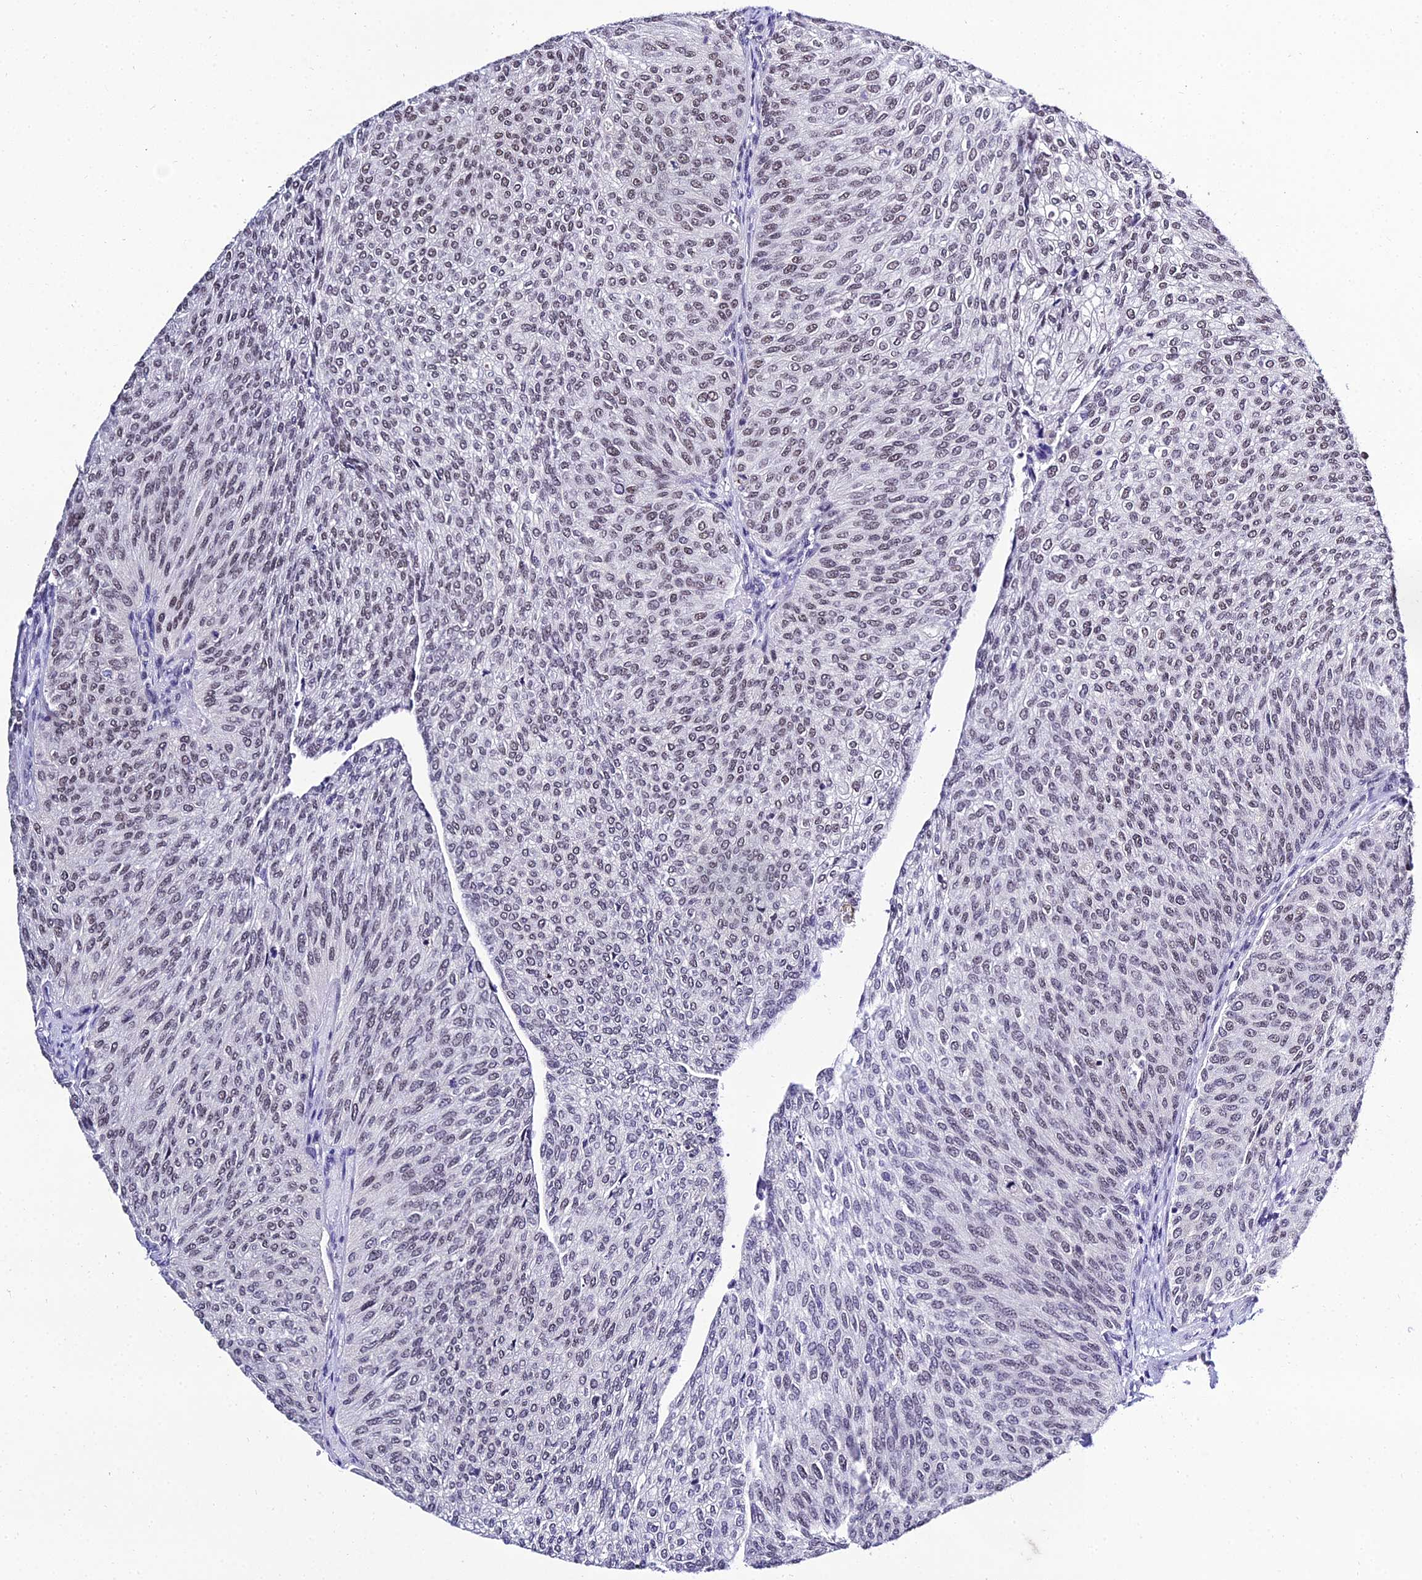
{"staining": {"intensity": "moderate", "quantity": "25%-75%", "location": "nuclear"}, "tissue": "urothelial cancer", "cell_type": "Tumor cells", "image_type": "cancer", "snomed": [{"axis": "morphology", "description": "Urothelial carcinoma, High grade"}, {"axis": "topography", "description": "Urinary bladder"}], "caption": "Moderate nuclear staining is present in about 25%-75% of tumor cells in urothelial cancer. The protein is stained brown, and the nuclei are stained in blue (DAB IHC with brightfield microscopy, high magnification).", "gene": "PPP4R2", "patient": {"sex": "female", "age": 79}}